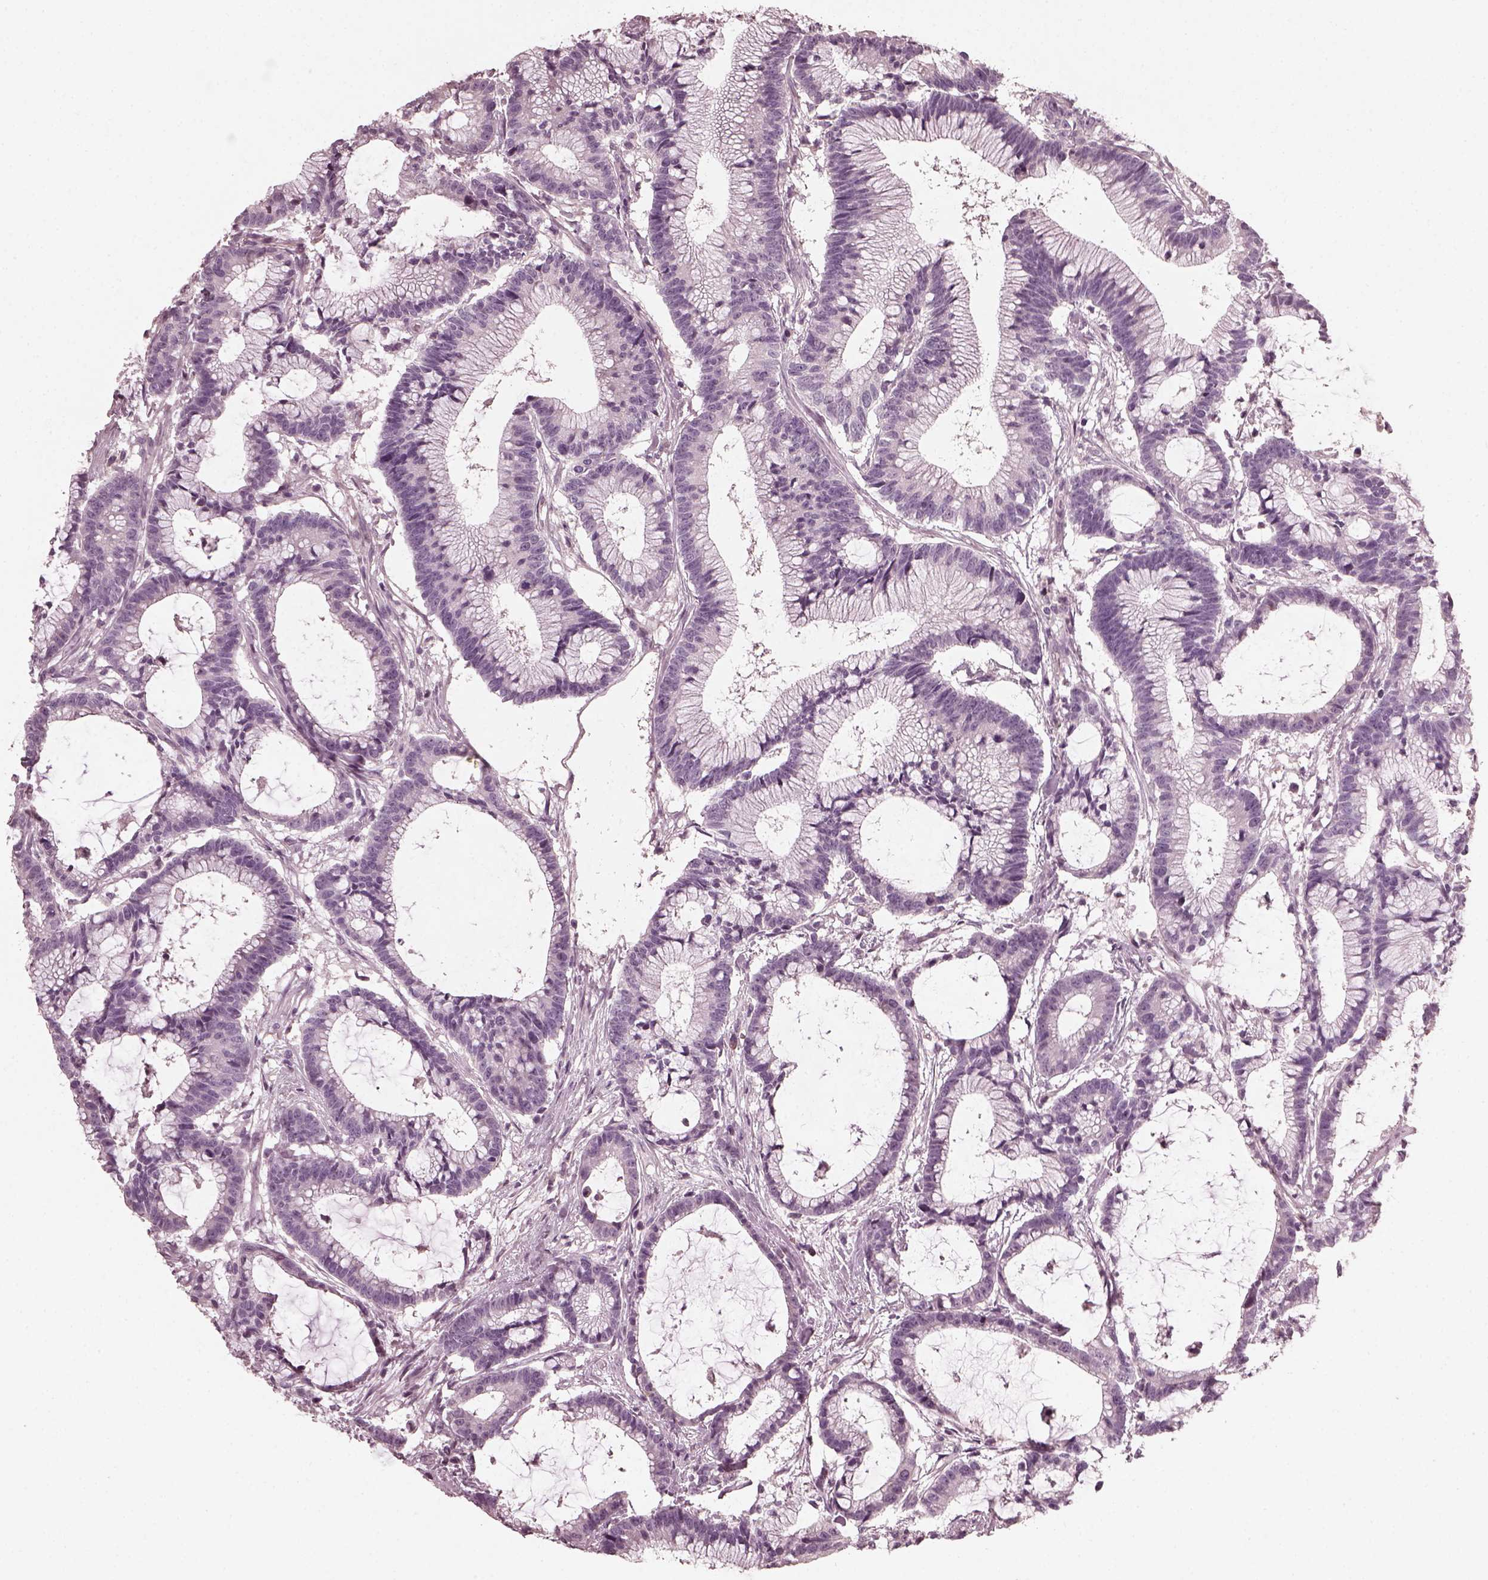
{"staining": {"intensity": "negative", "quantity": "none", "location": "none"}, "tissue": "colorectal cancer", "cell_type": "Tumor cells", "image_type": "cancer", "snomed": [{"axis": "morphology", "description": "Adenocarcinoma, NOS"}, {"axis": "topography", "description": "Colon"}], "caption": "The immunohistochemistry image has no significant staining in tumor cells of colorectal adenocarcinoma tissue.", "gene": "OPTC", "patient": {"sex": "female", "age": 78}}